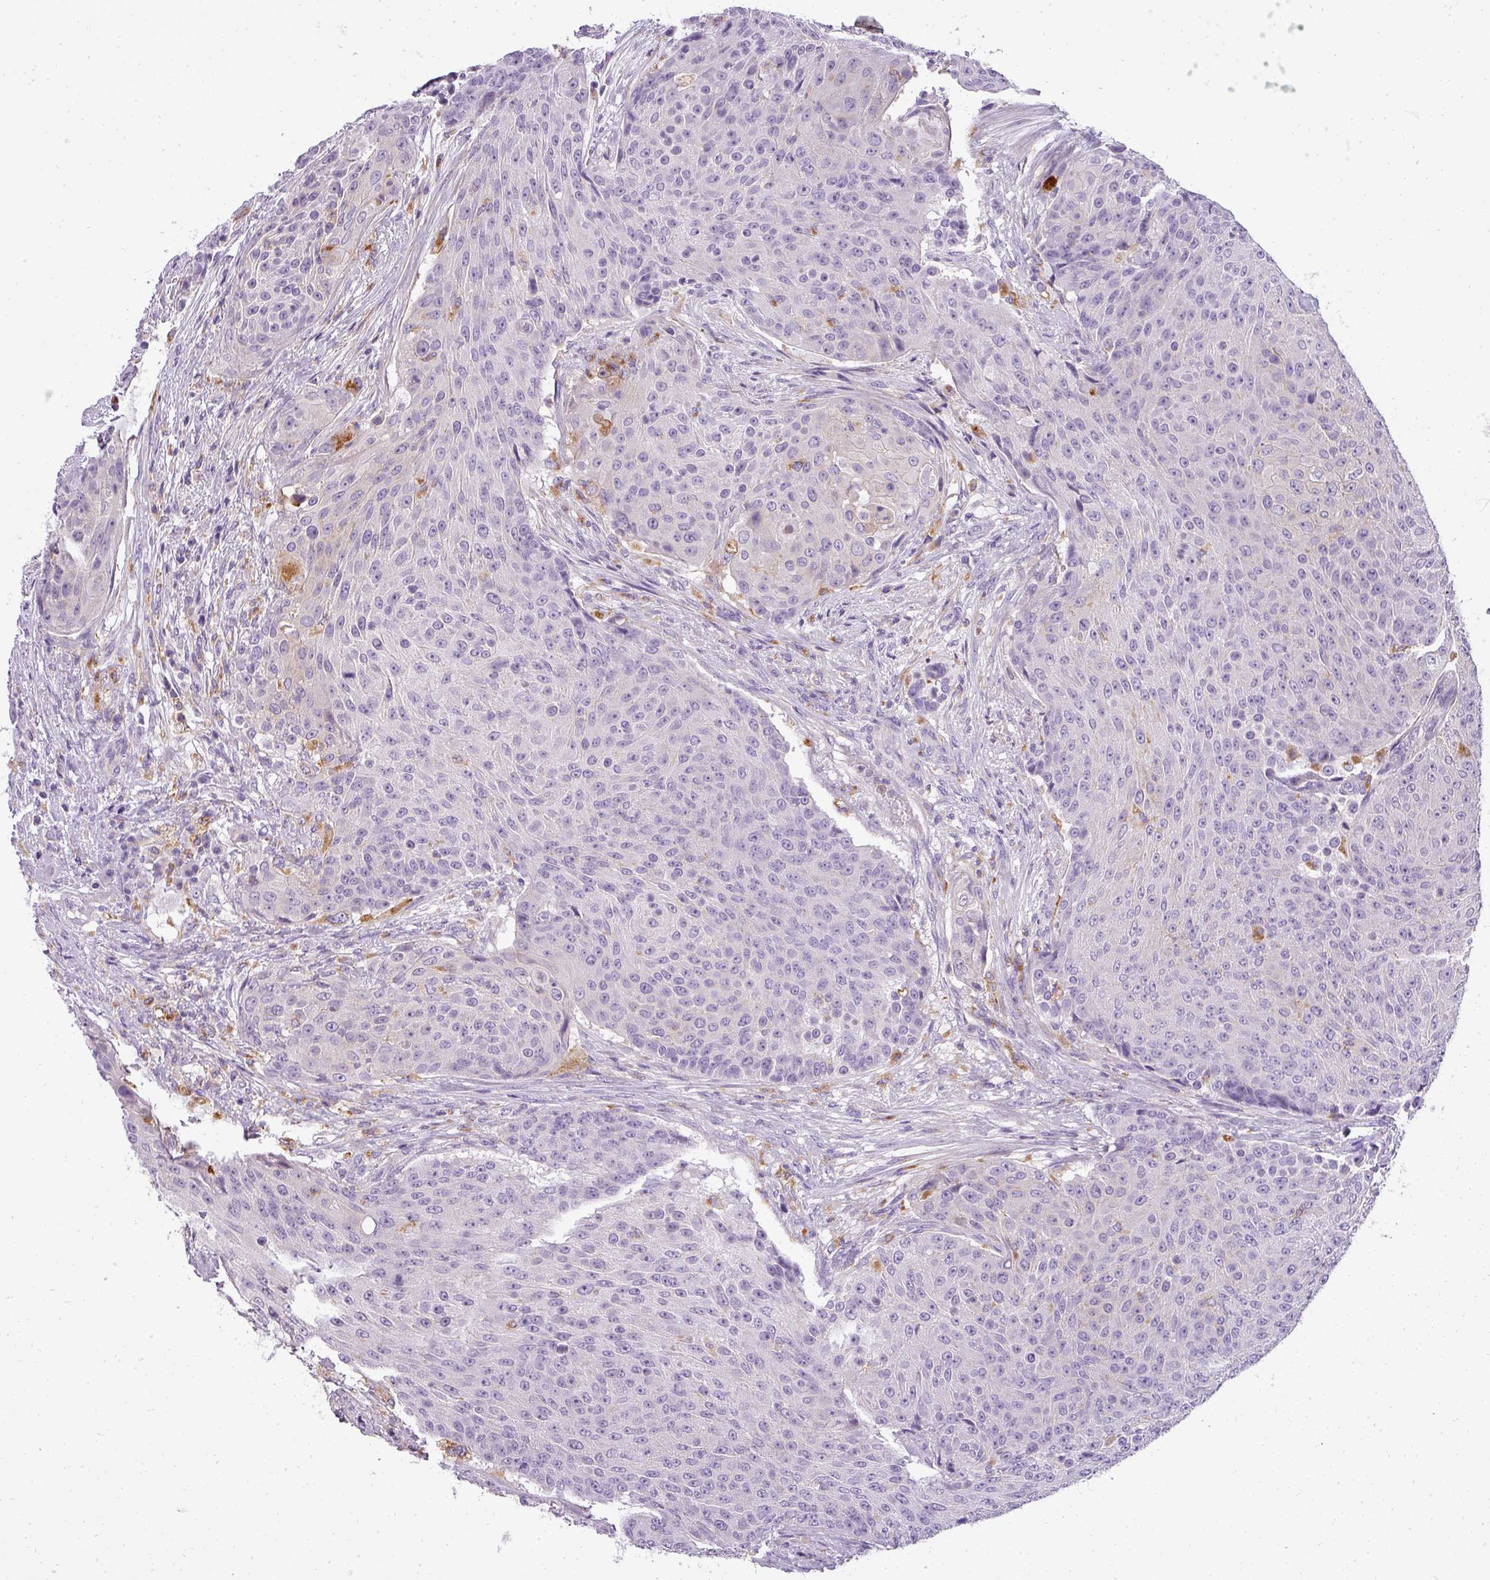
{"staining": {"intensity": "negative", "quantity": "none", "location": "none"}, "tissue": "urothelial cancer", "cell_type": "Tumor cells", "image_type": "cancer", "snomed": [{"axis": "morphology", "description": "Urothelial carcinoma, High grade"}, {"axis": "topography", "description": "Urinary bladder"}], "caption": "Urothelial cancer was stained to show a protein in brown. There is no significant positivity in tumor cells. Nuclei are stained in blue.", "gene": "ATP6V1D", "patient": {"sex": "female", "age": 63}}